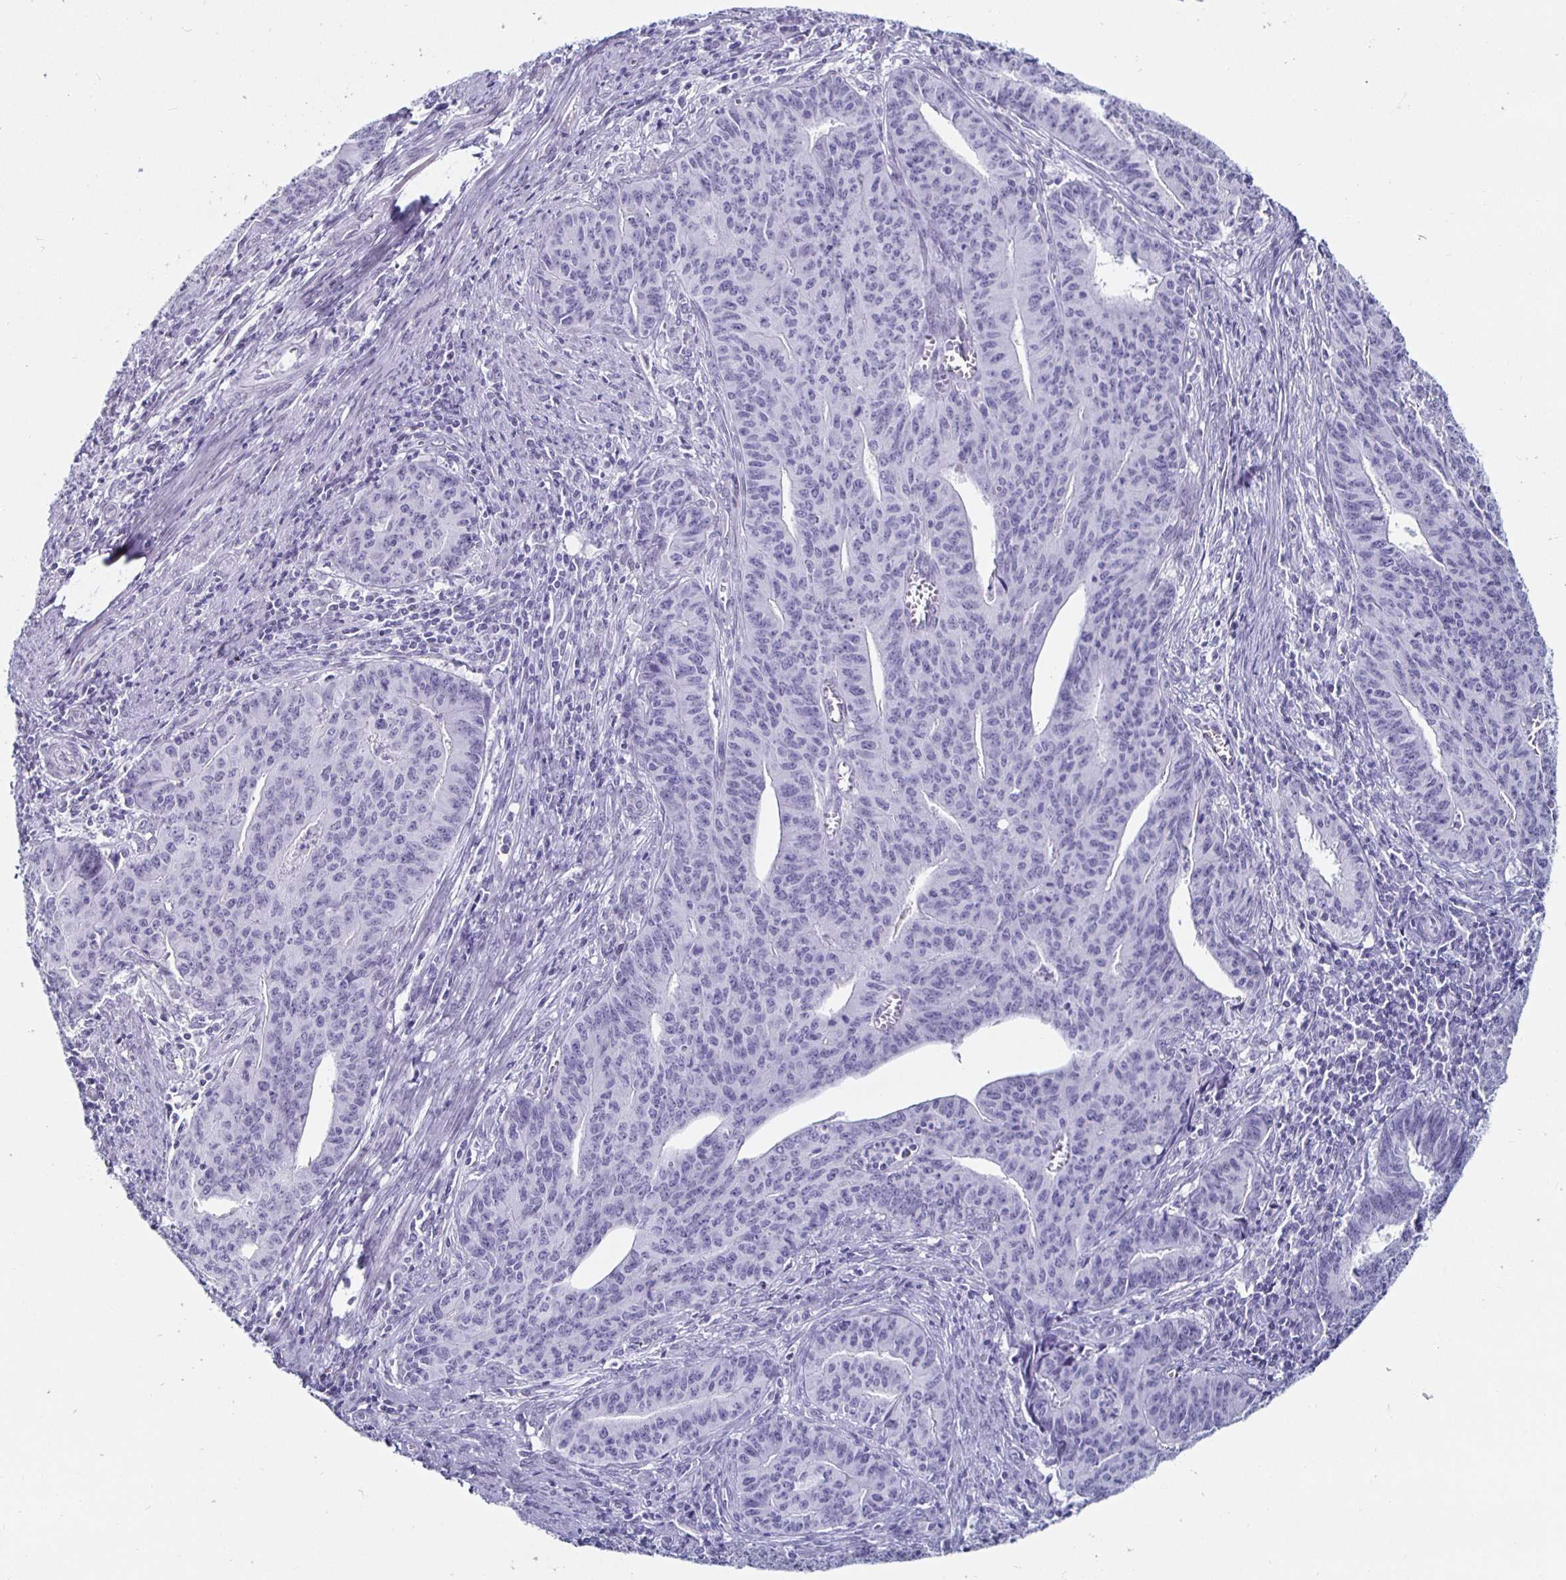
{"staining": {"intensity": "negative", "quantity": "none", "location": "none"}, "tissue": "endometrial cancer", "cell_type": "Tumor cells", "image_type": "cancer", "snomed": [{"axis": "morphology", "description": "Adenocarcinoma, NOS"}, {"axis": "topography", "description": "Endometrium"}], "caption": "Tumor cells show no significant protein positivity in endometrial cancer (adenocarcinoma).", "gene": "KRT4", "patient": {"sex": "female", "age": 59}}